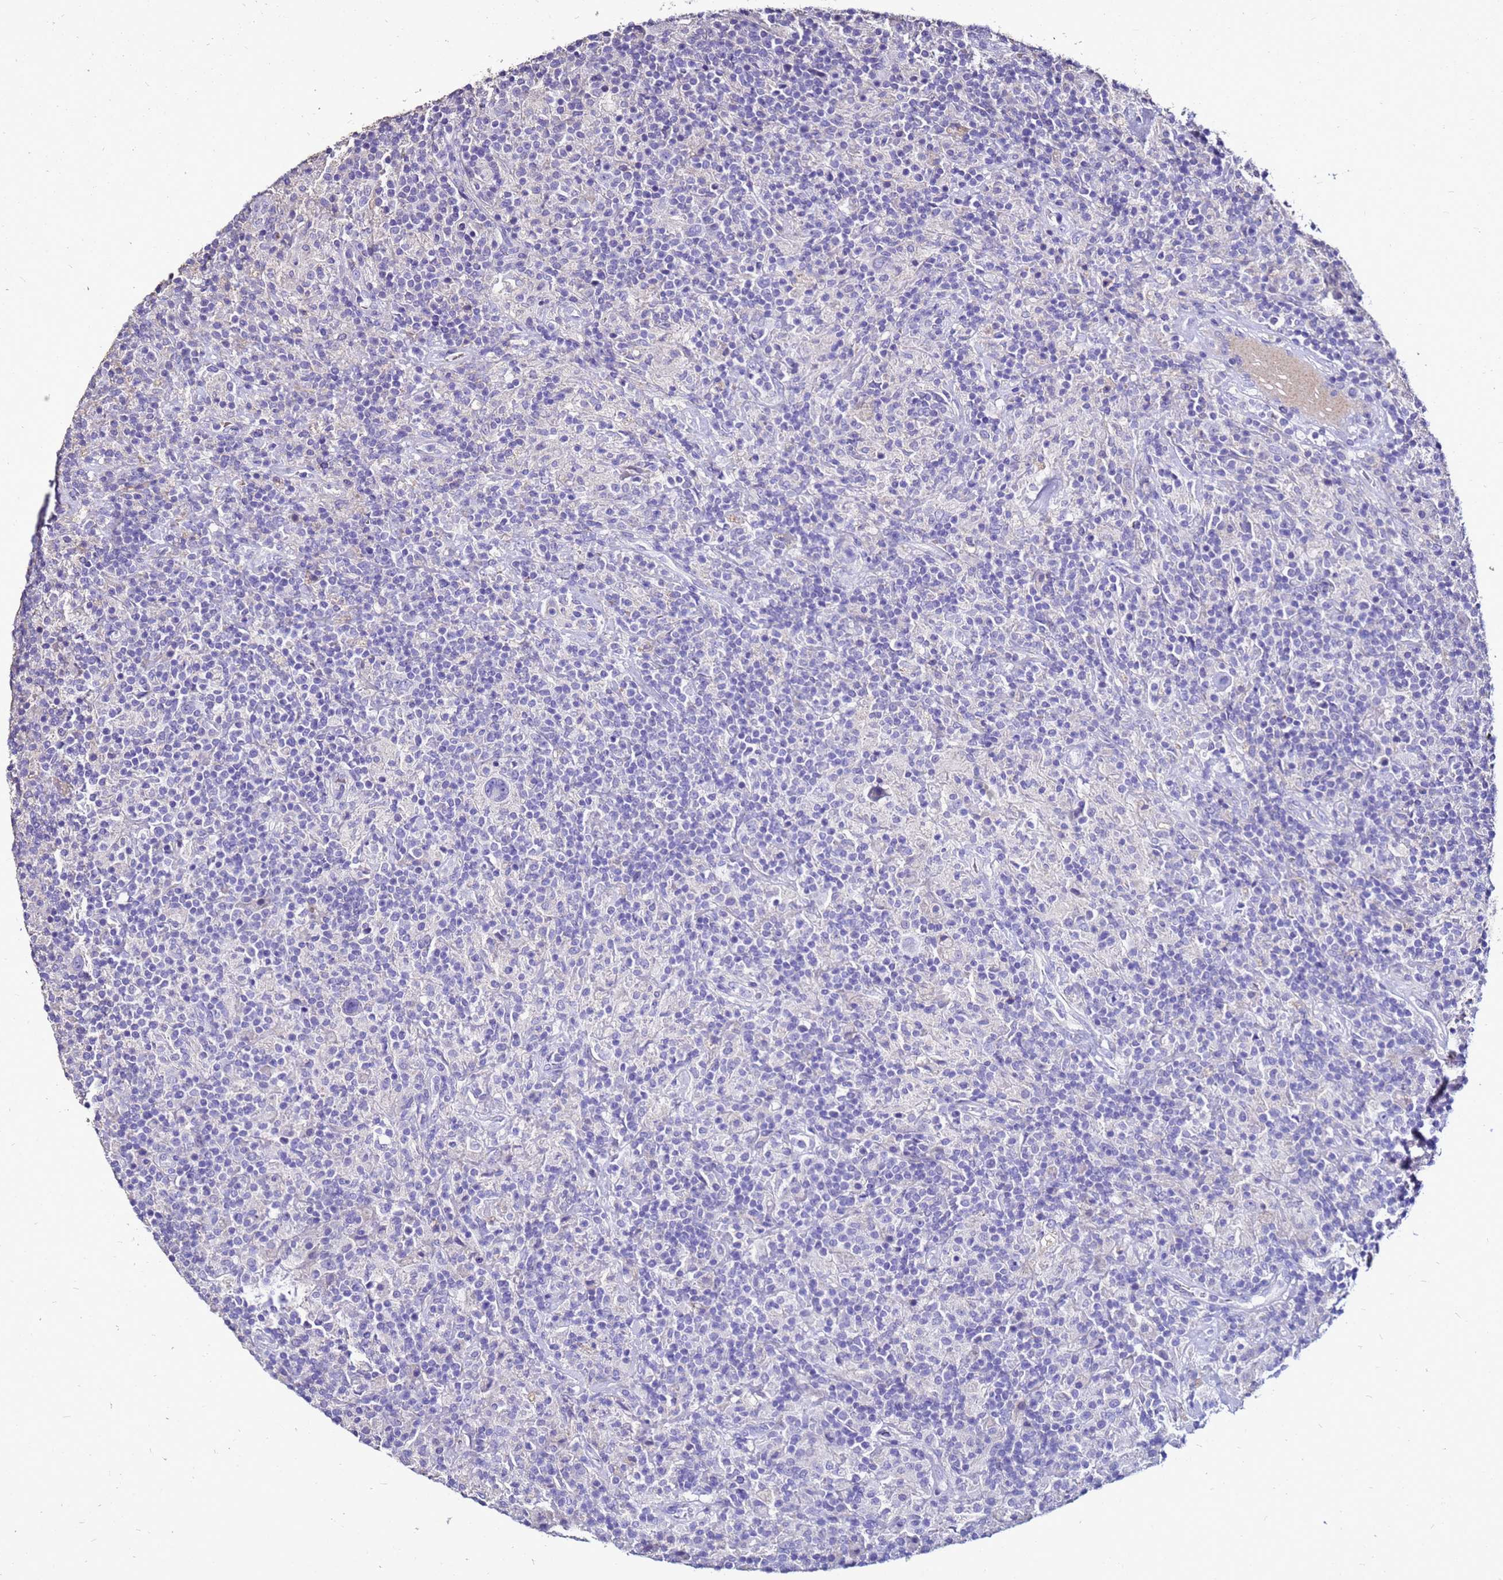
{"staining": {"intensity": "negative", "quantity": "none", "location": "none"}, "tissue": "lymphoma", "cell_type": "Tumor cells", "image_type": "cancer", "snomed": [{"axis": "morphology", "description": "Hodgkin's disease, NOS"}, {"axis": "topography", "description": "Lymph node"}], "caption": "Protein analysis of lymphoma reveals no significant positivity in tumor cells.", "gene": "S100A2", "patient": {"sex": "male", "age": 70}}